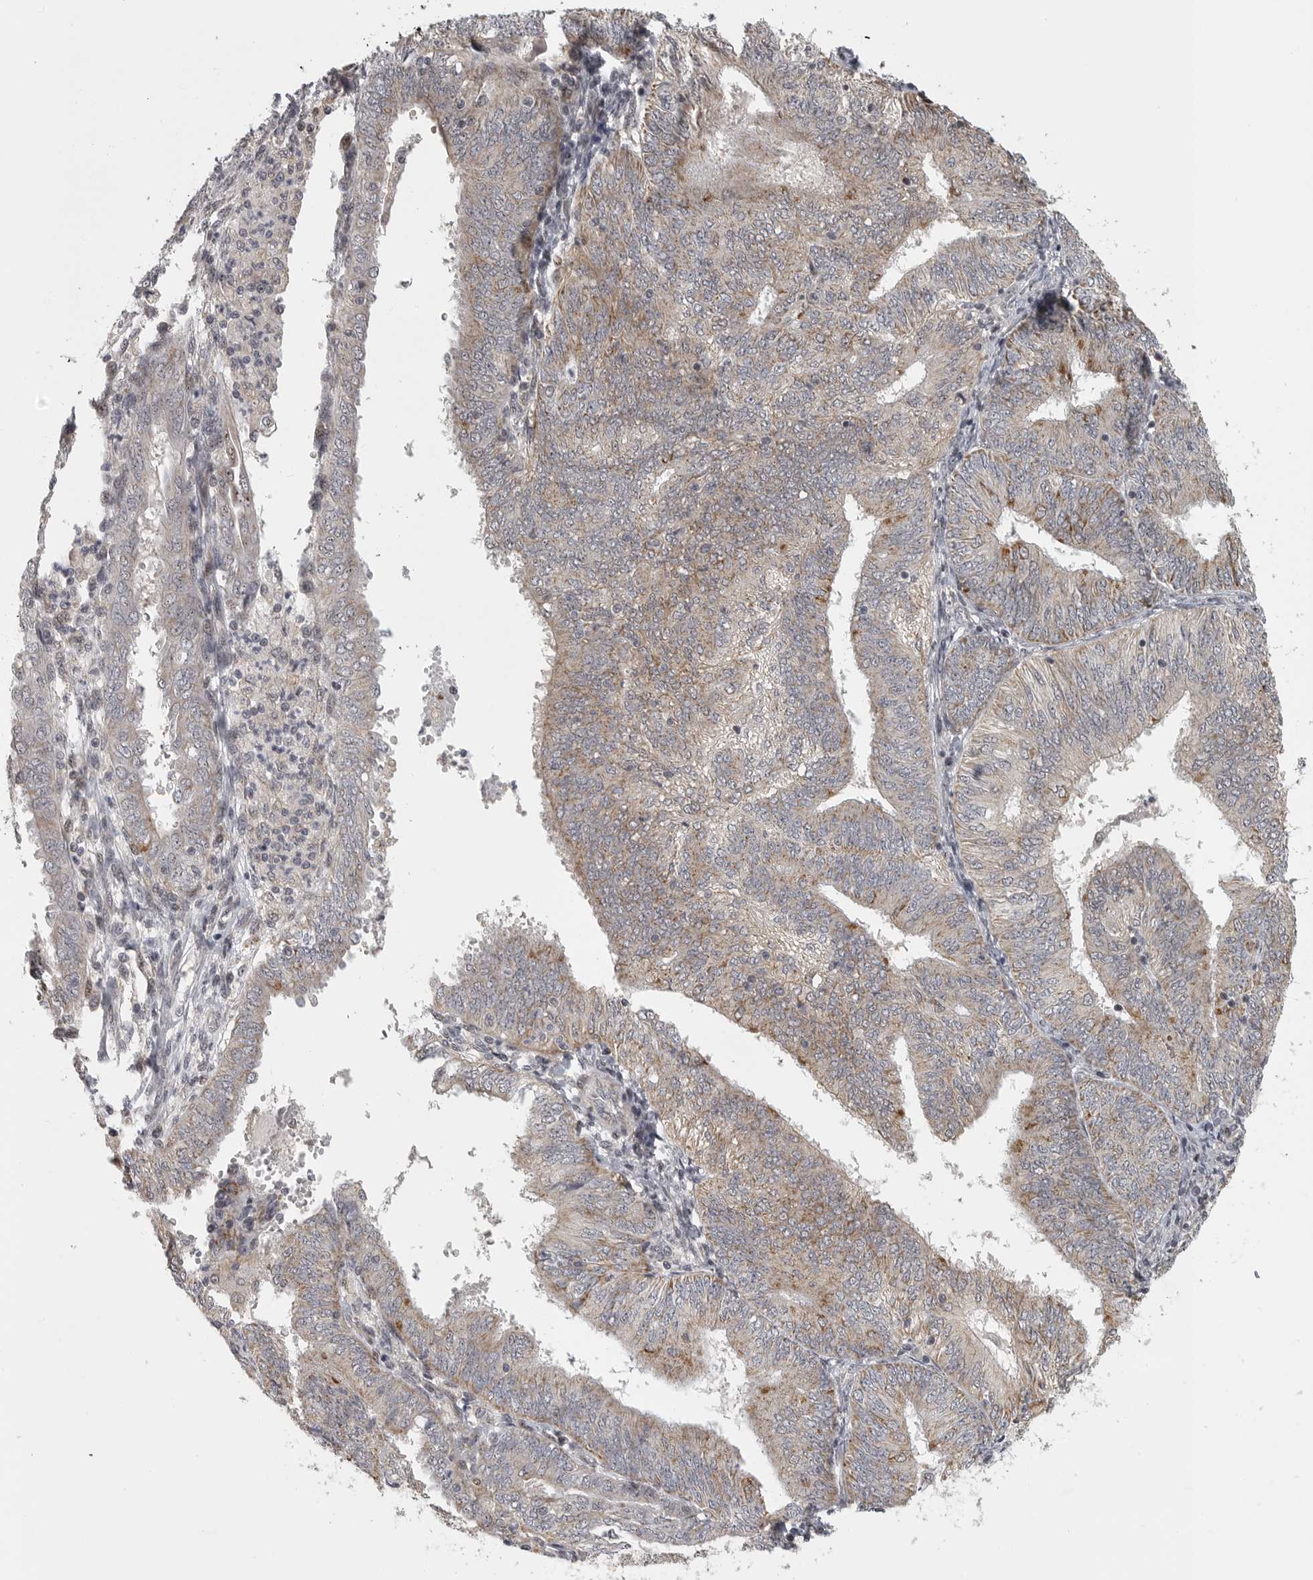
{"staining": {"intensity": "weak", "quantity": "25%-75%", "location": "cytoplasmic/membranous"}, "tissue": "endometrial cancer", "cell_type": "Tumor cells", "image_type": "cancer", "snomed": [{"axis": "morphology", "description": "Adenocarcinoma, NOS"}, {"axis": "topography", "description": "Endometrium"}], "caption": "Immunohistochemistry photomicrograph of endometrial cancer (adenocarcinoma) stained for a protein (brown), which displays low levels of weak cytoplasmic/membranous expression in about 25%-75% of tumor cells.", "gene": "POLE2", "patient": {"sex": "female", "age": 58}}